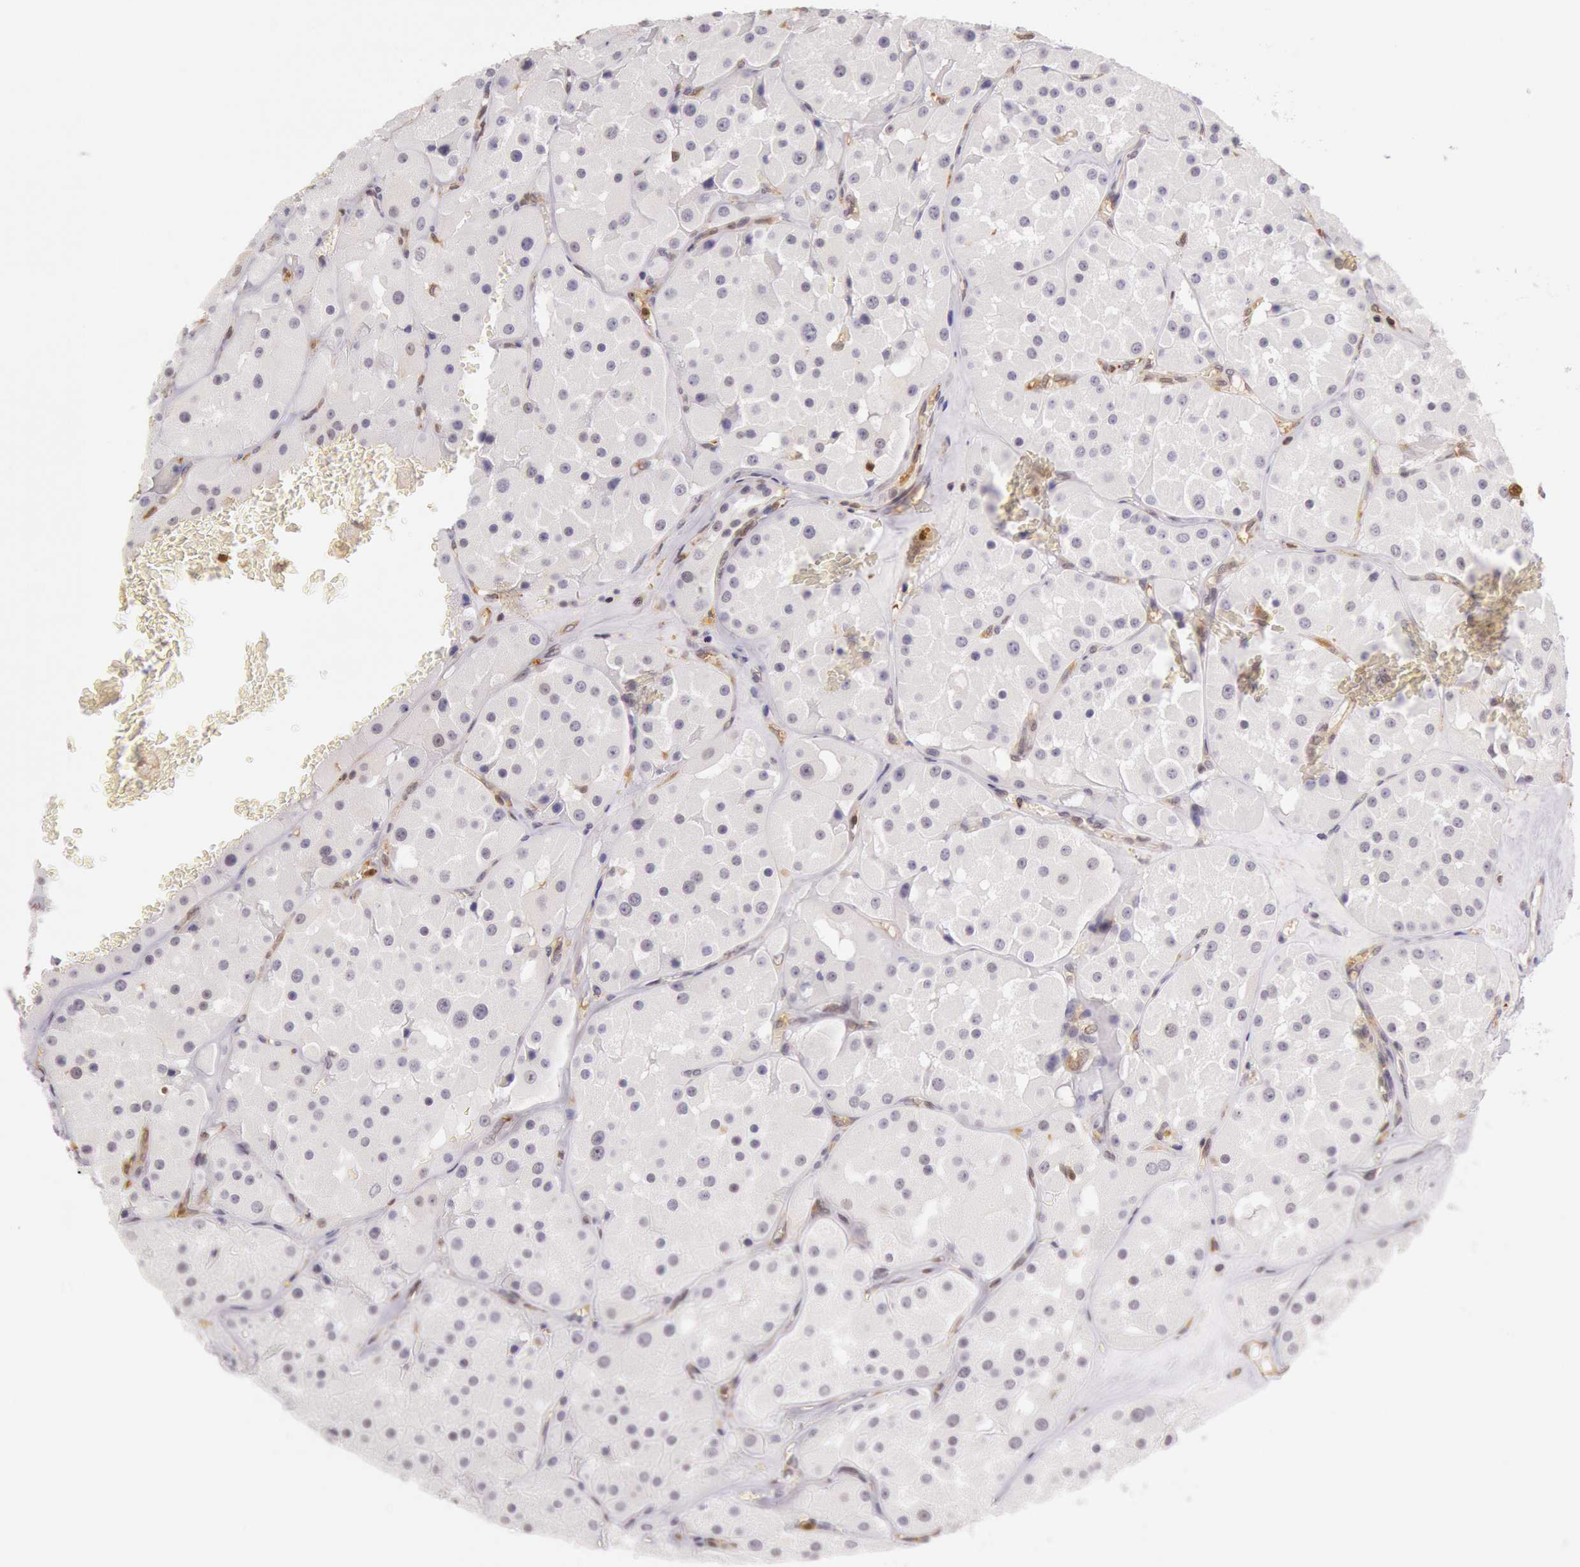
{"staining": {"intensity": "weak", "quantity": "<25%", "location": "nuclear"}, "tissue": "renal cancer", "cell_type": "Tumor cells", "image_type": "cancer", "snomed": [{"axis": "morphology", "description": "Adenocarcinoma, uncertain malignant potential"}, {"axis": "topography", "description": "Kidney"}], "caption": "This is an immunohistochemistry image of renal cancer. There is no staining in tumor cells.", "gene": "HIF1A", "patient": {"sex": "male", "age": 63}}